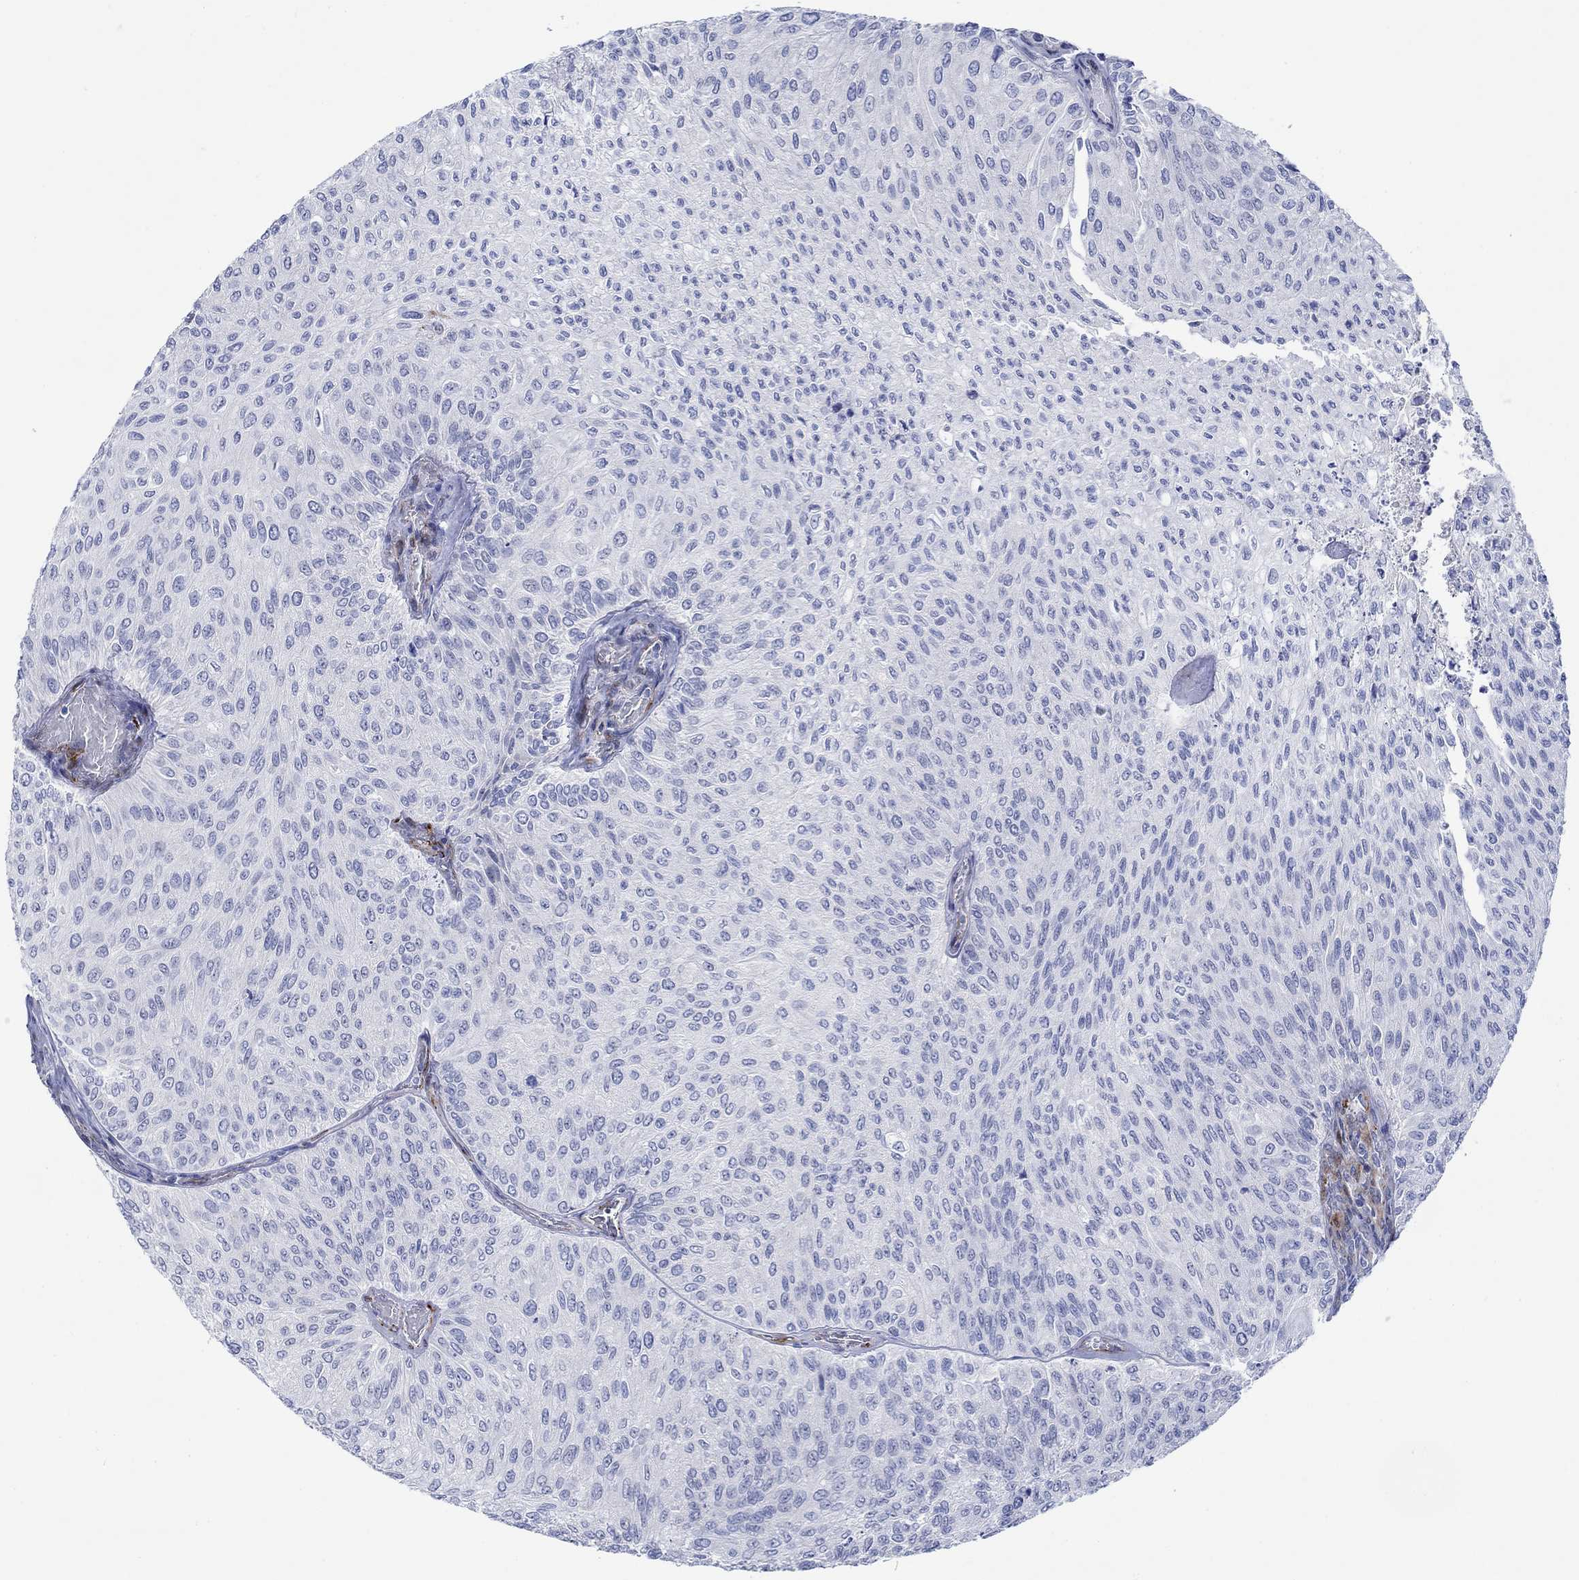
{"staining": {"intensity": "negative", "quantity": "none", "location": "none"}, "tissue": "urothelial cancer", "cell_type": "Tumor cells", "image_type": "cancer", "snomed": [{"axis": "morphology", "description": "Urothelial carcinoma, Low grade"}, {"axis": "topography", "description": "Urinary bladder"}], "caption": "This image is of urothelial carcinoma (low-grade) stained with immunohistochemistry to label a protein in brown with the nuclei are counter-stained blue. There is no staining in tumor cells.", "gene": "KSR2", "patient": {"sex": "male", "age": 78}}